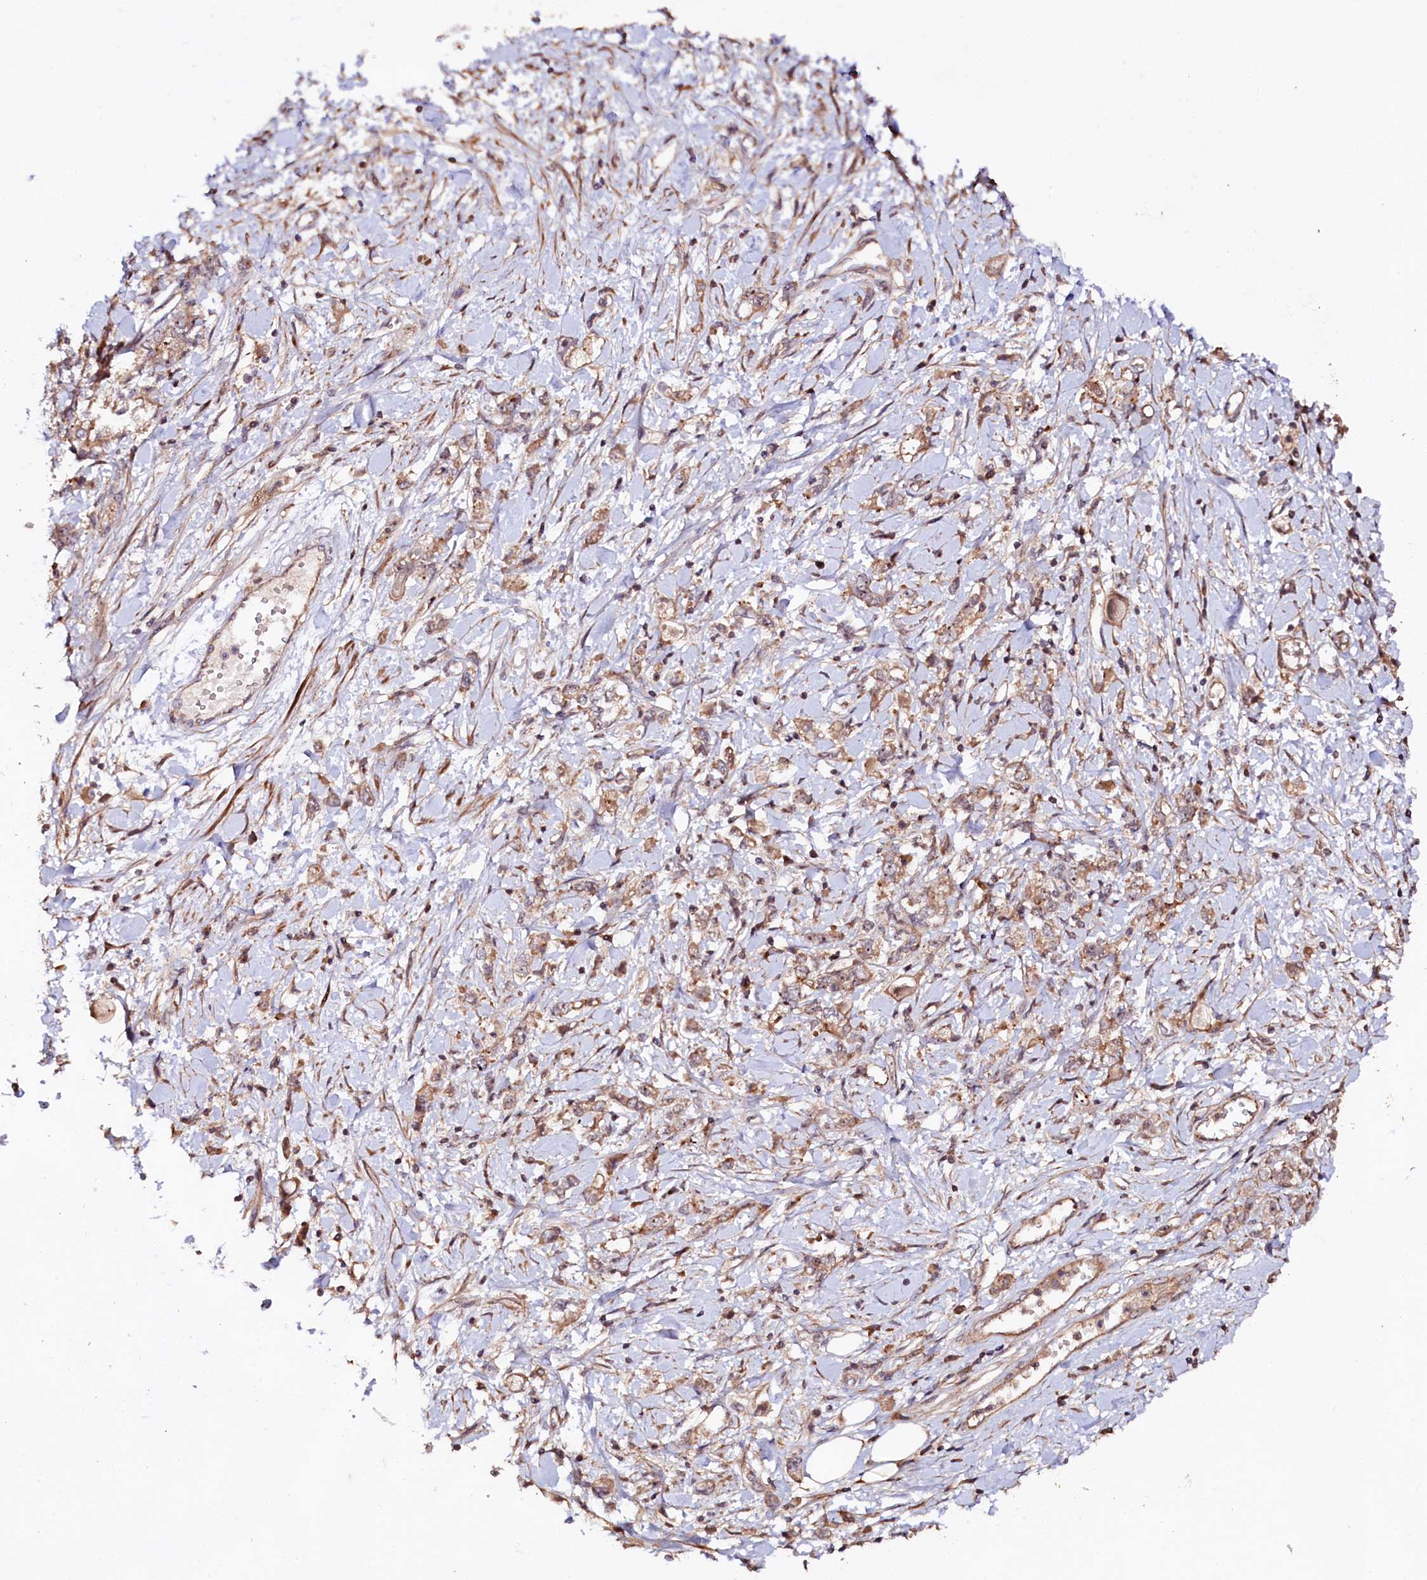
{"staining": {"intensity": "moderate", "quantity": ">75%", "location": "cytoplasmic/membranous"}, "tissue": "stomach cancer", "cell_type": "Tumor cells", "image_type": "cancer", "snomed": [{"axis": "morphology", "description": "Adenocarcinoma, NOS"}, {"axis": "topography", "description": "Stomach"}], "caption": "Immunohistochemistry of human stomach cancer exhibits medium levels of moderate cytoplasmic/membranous positivity in approximately >75% of tumor cells.", "gene": "NEDD1", "patient": {"sex": "female", "age": 76}}